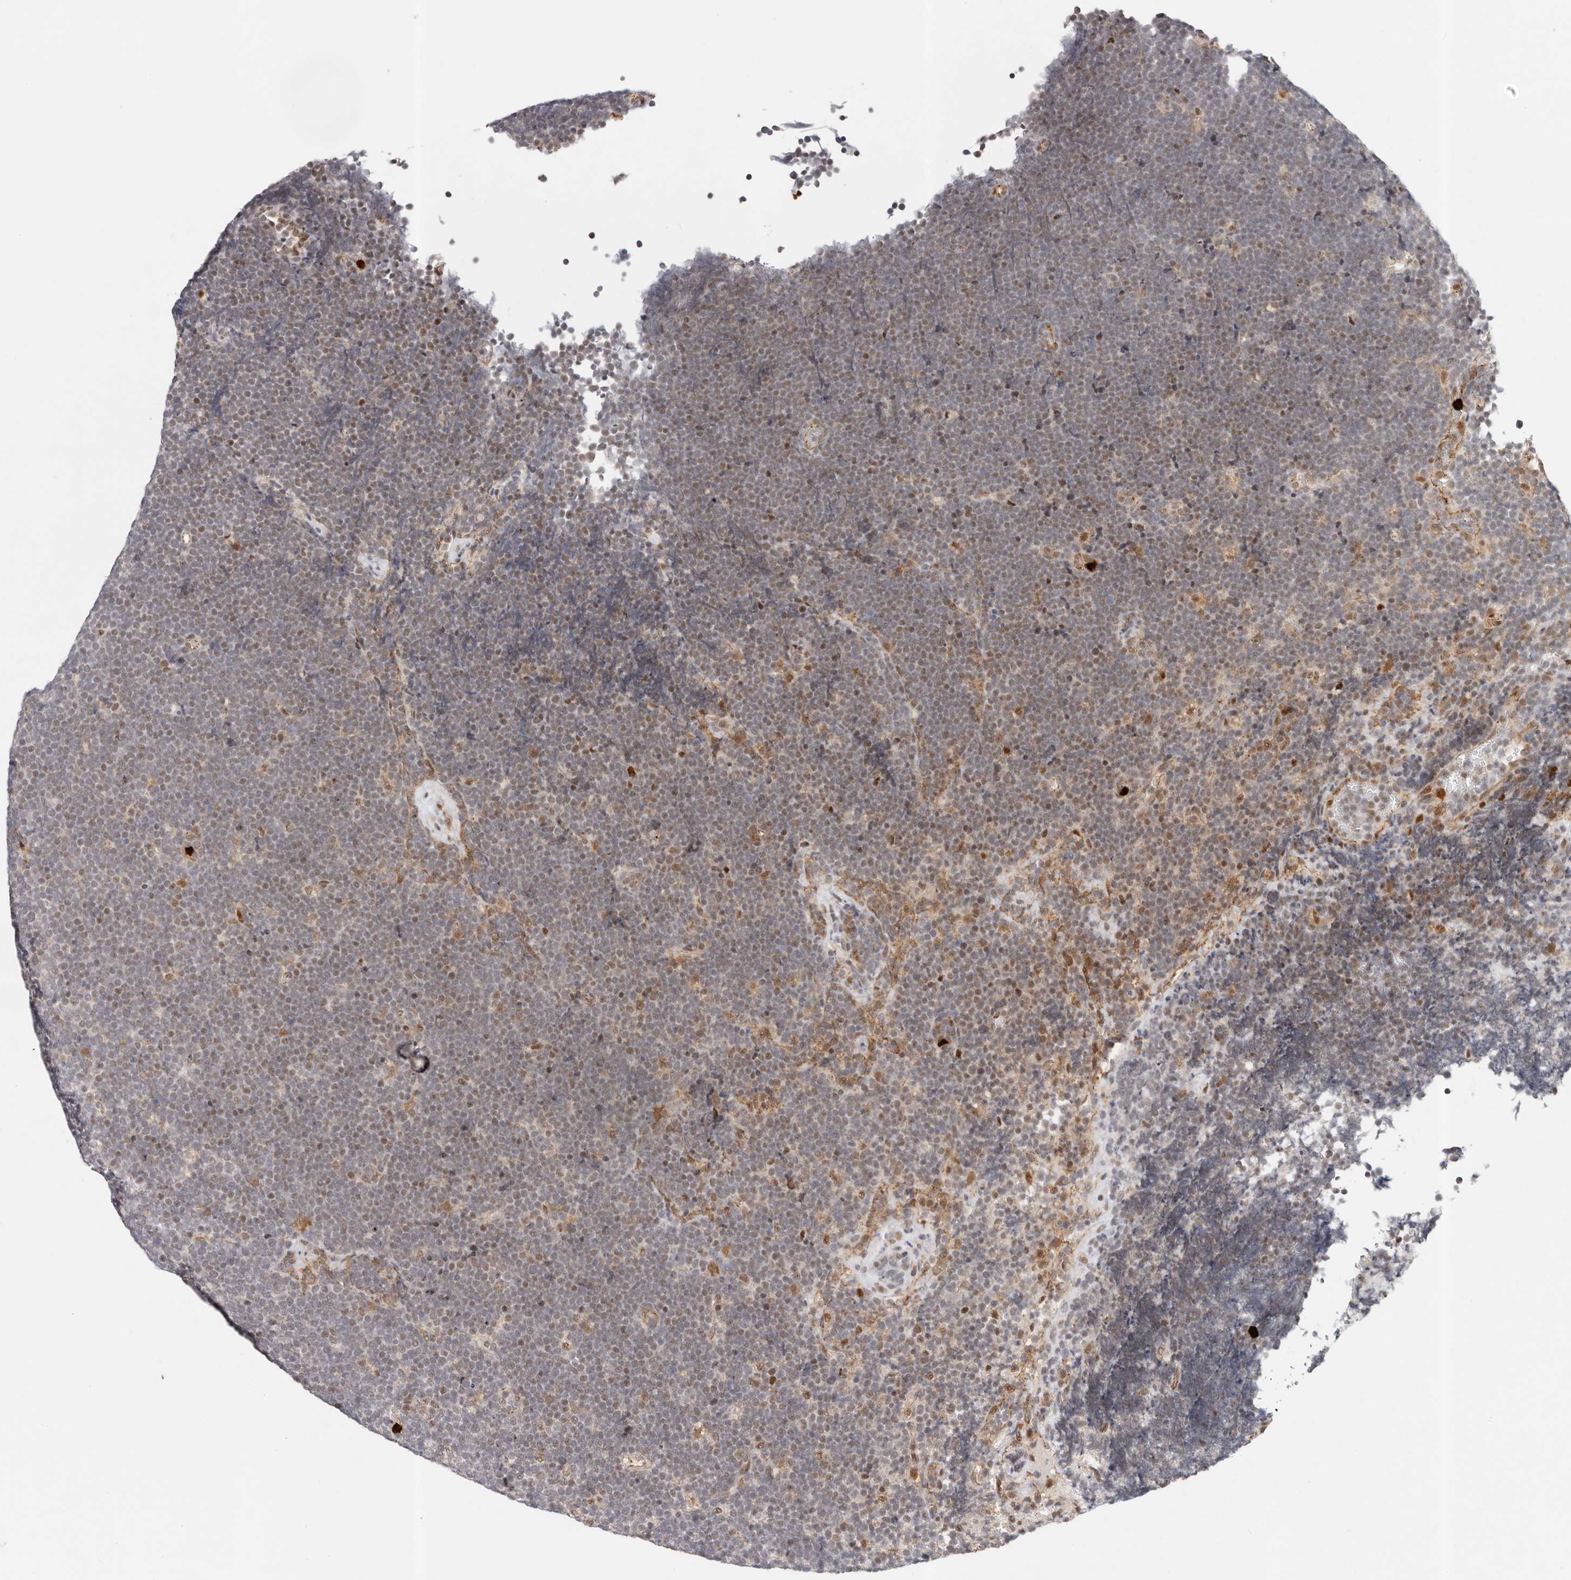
{"staining": {"intensity": "weak", "quantity": "25%-75%", "location": "nuclear"}, "tissue": "lymphoma", "cell_type": "Tumor cells", "image_type": "cancer", "snomed": [{"axis": "morphology", "description": "Malignant lymphoma, non-Hodgkin's type, High grade"}, {"axis": "topography", "description": "Lymph node"}], "caption": "Lymphoma stained with DAB (3,3'-diaminobenzidine) IHC reveals low levels of weak nuclear expression in approximately 25%-75% of tumor cells.", "gene": "AFDN", "patient": {"sex": "male", "age": 13}}